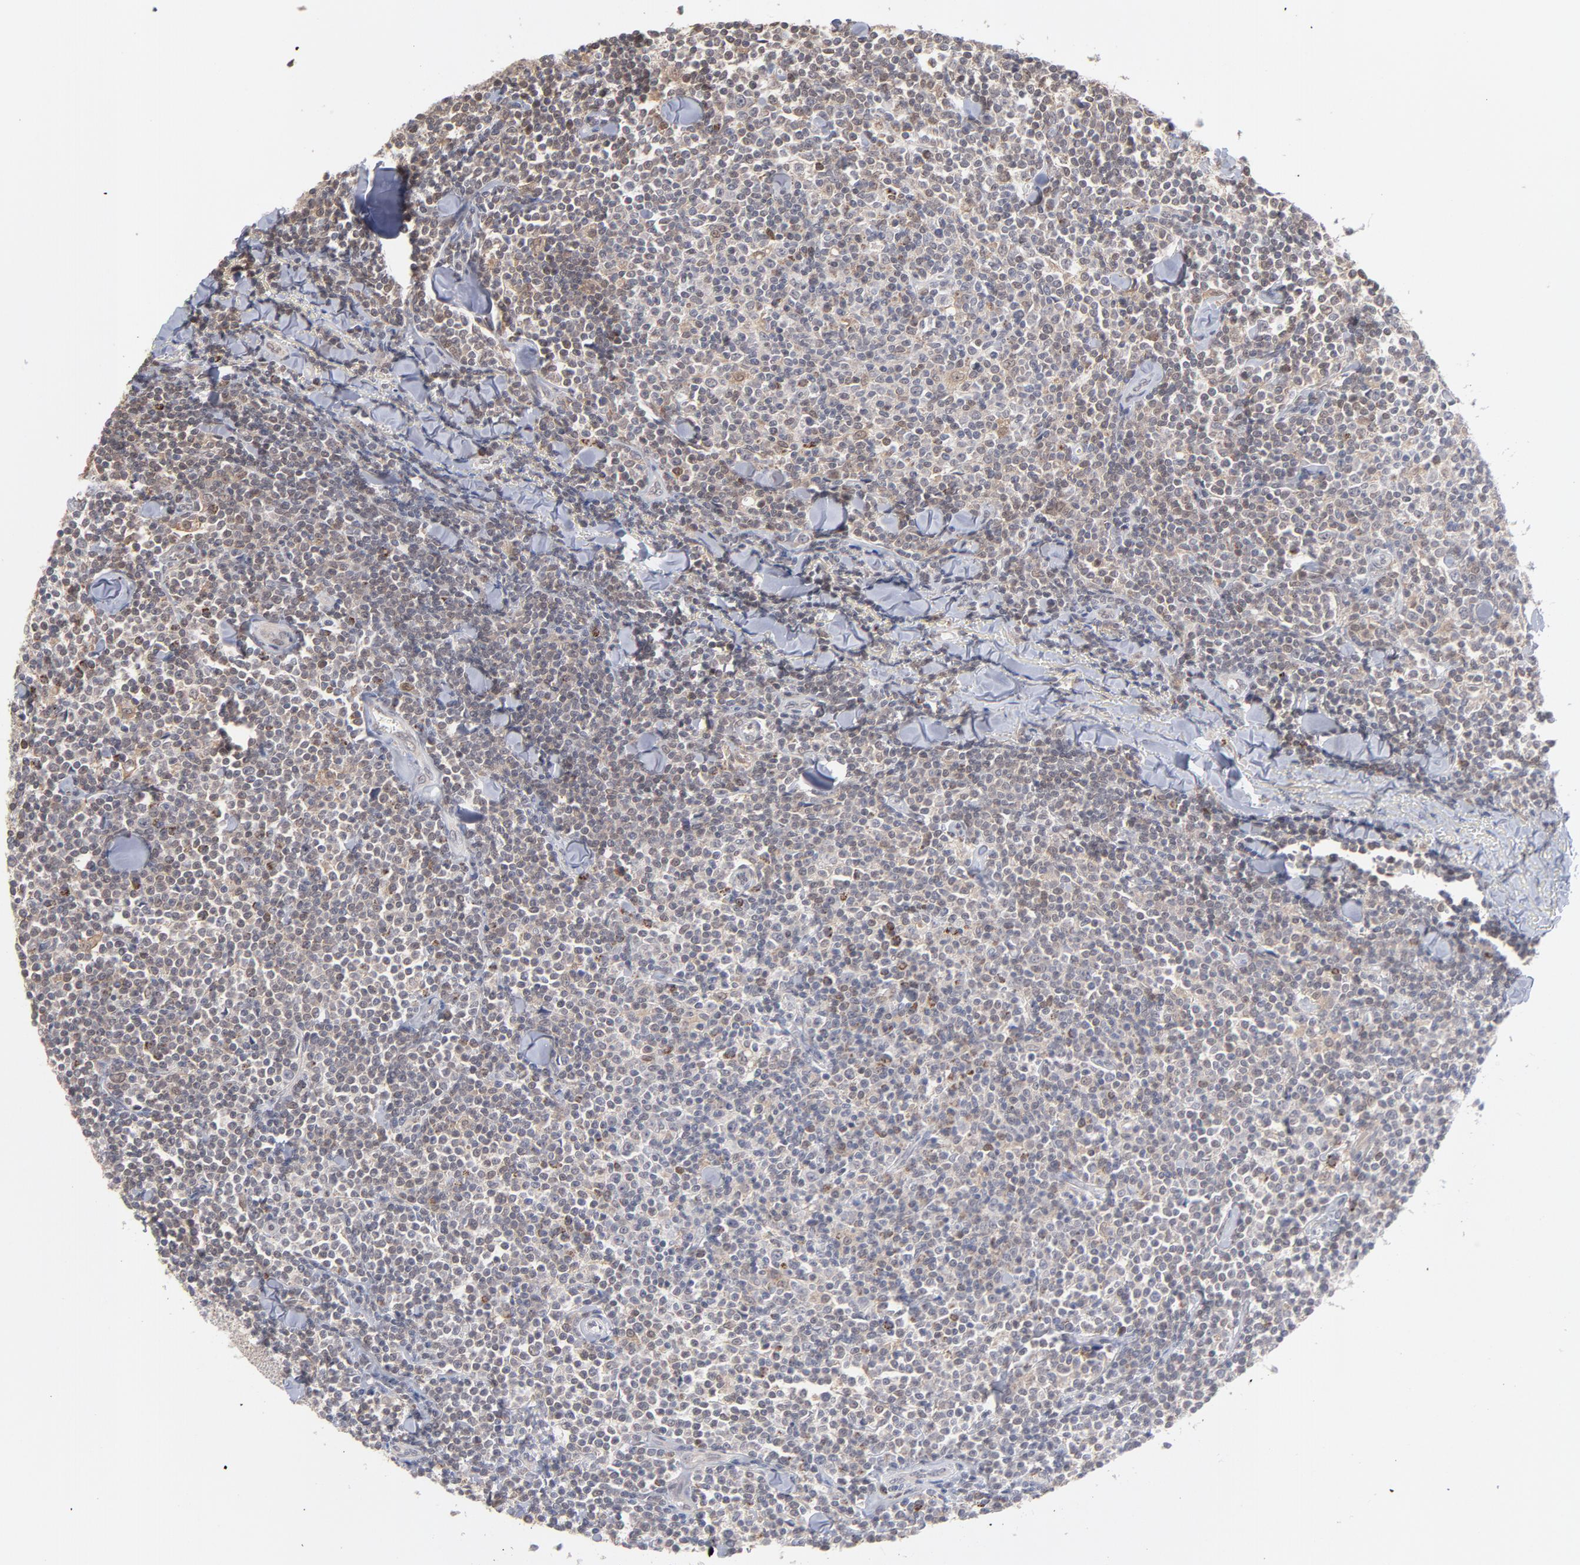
{"staining": {"intensity": "weak", "quantity": "<25%", "location": "nuclear"}, "tissue": "lymphoma", "cell_type": "Tumor cells", "image_type": "cancer", "snomed": [{"axis": "morphology", "description": "Malignant lymphoma, non-Hodgkin's type, Low grade"}, {"axis": "topography", "description": "Soft tissue"}], "caption": "This is an IHC histopathology image of malignant lymphoma, non-Hodgkin's type (low-grade). There is no positivity in tumor cells.", "gene": "OAS1", "patient": {"sex": "male", "age": 92}}